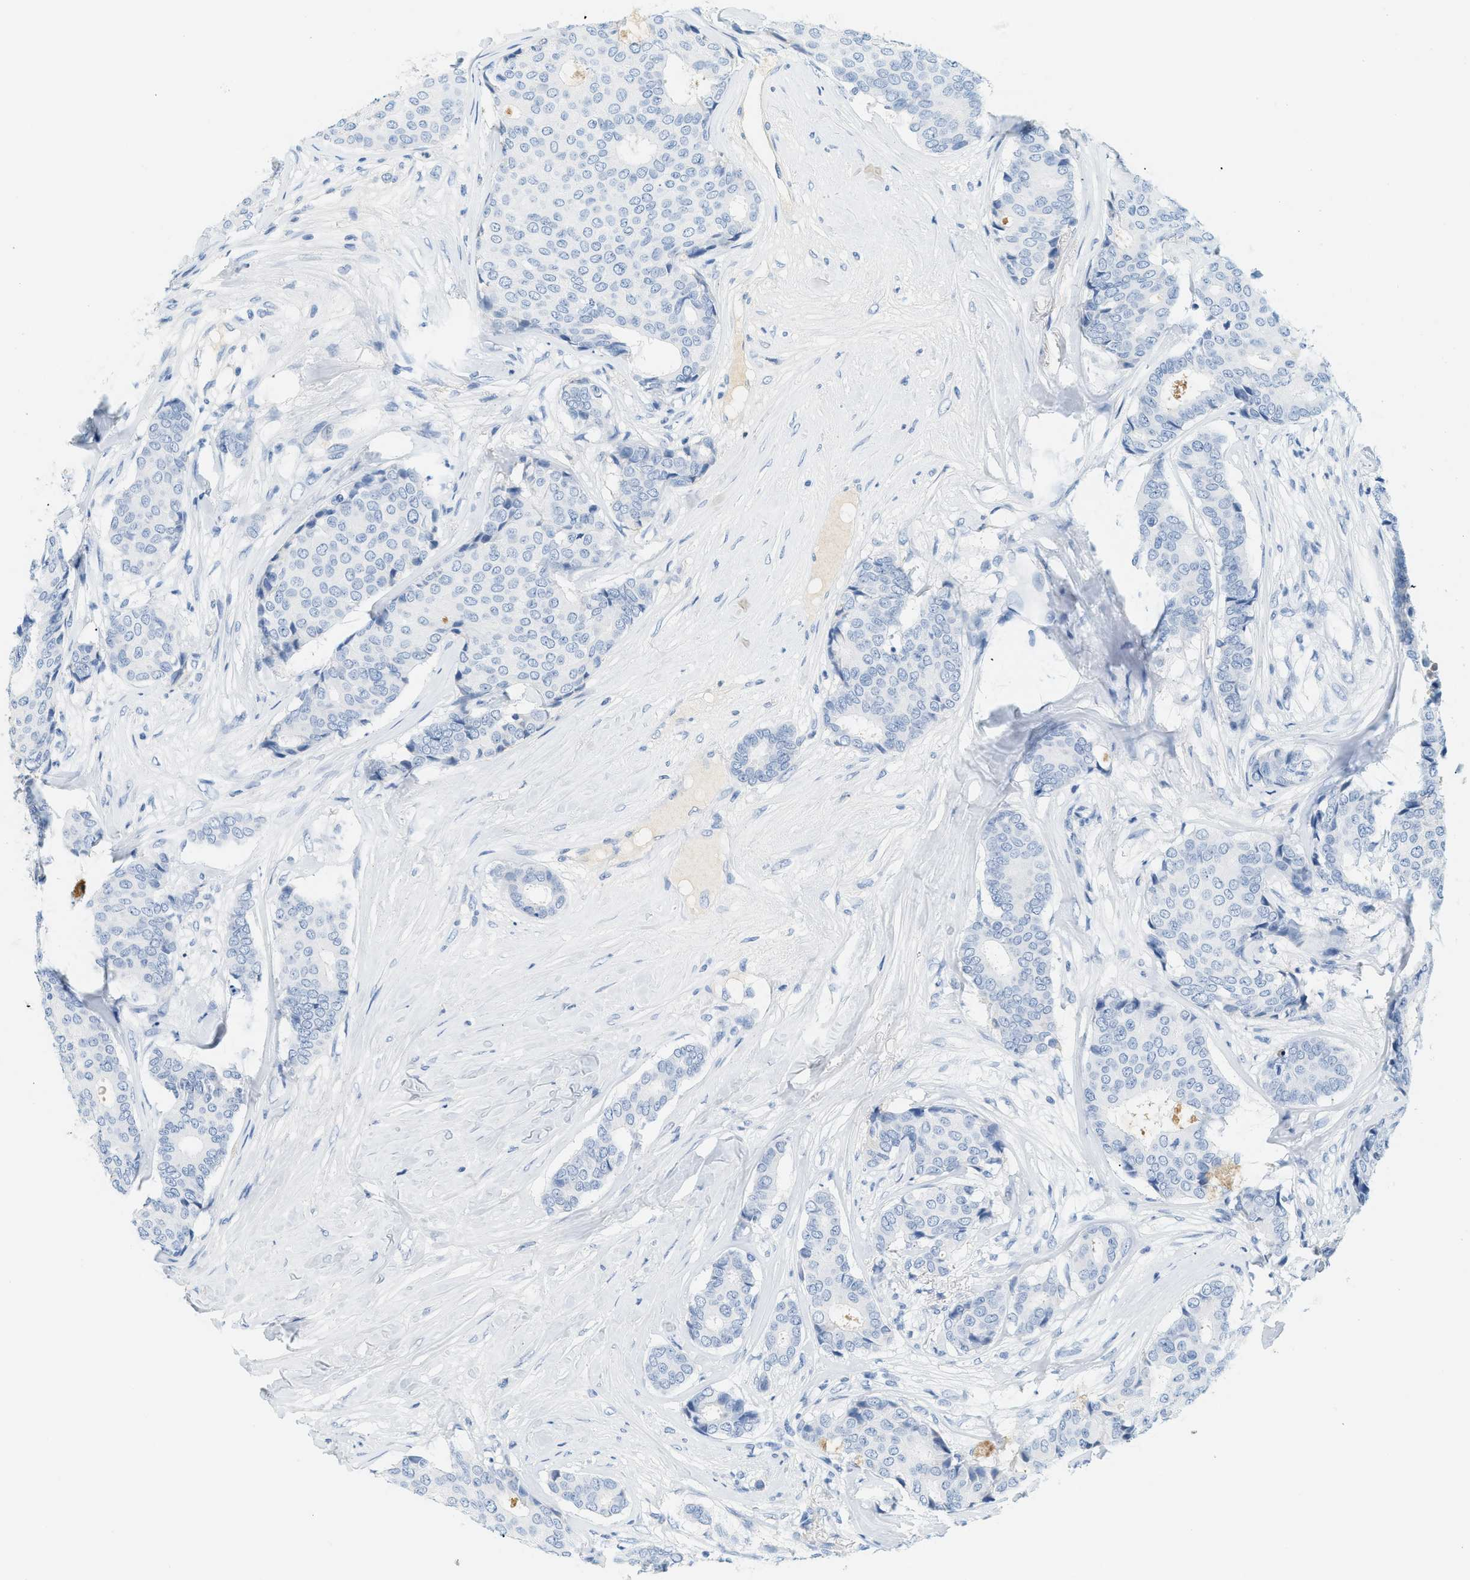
{"staining": {"intensity": "negative", "quantity": "none", "location": "none"}, "tissue": "breast cancer", "cell_type": "Tumor cells", "image_type": "cancer", "snomed": [{"axis": "morphology", "description": "Duct carcinoma"}, {"axis": "topography", "description": "Breast"}], "caption": "A micrograph of human breast cancer (invasive ductal carcinoma) is negative for staining in tumor cells.", "gene": "LCN2", "patient": {"sex": "female", "age": 75}}